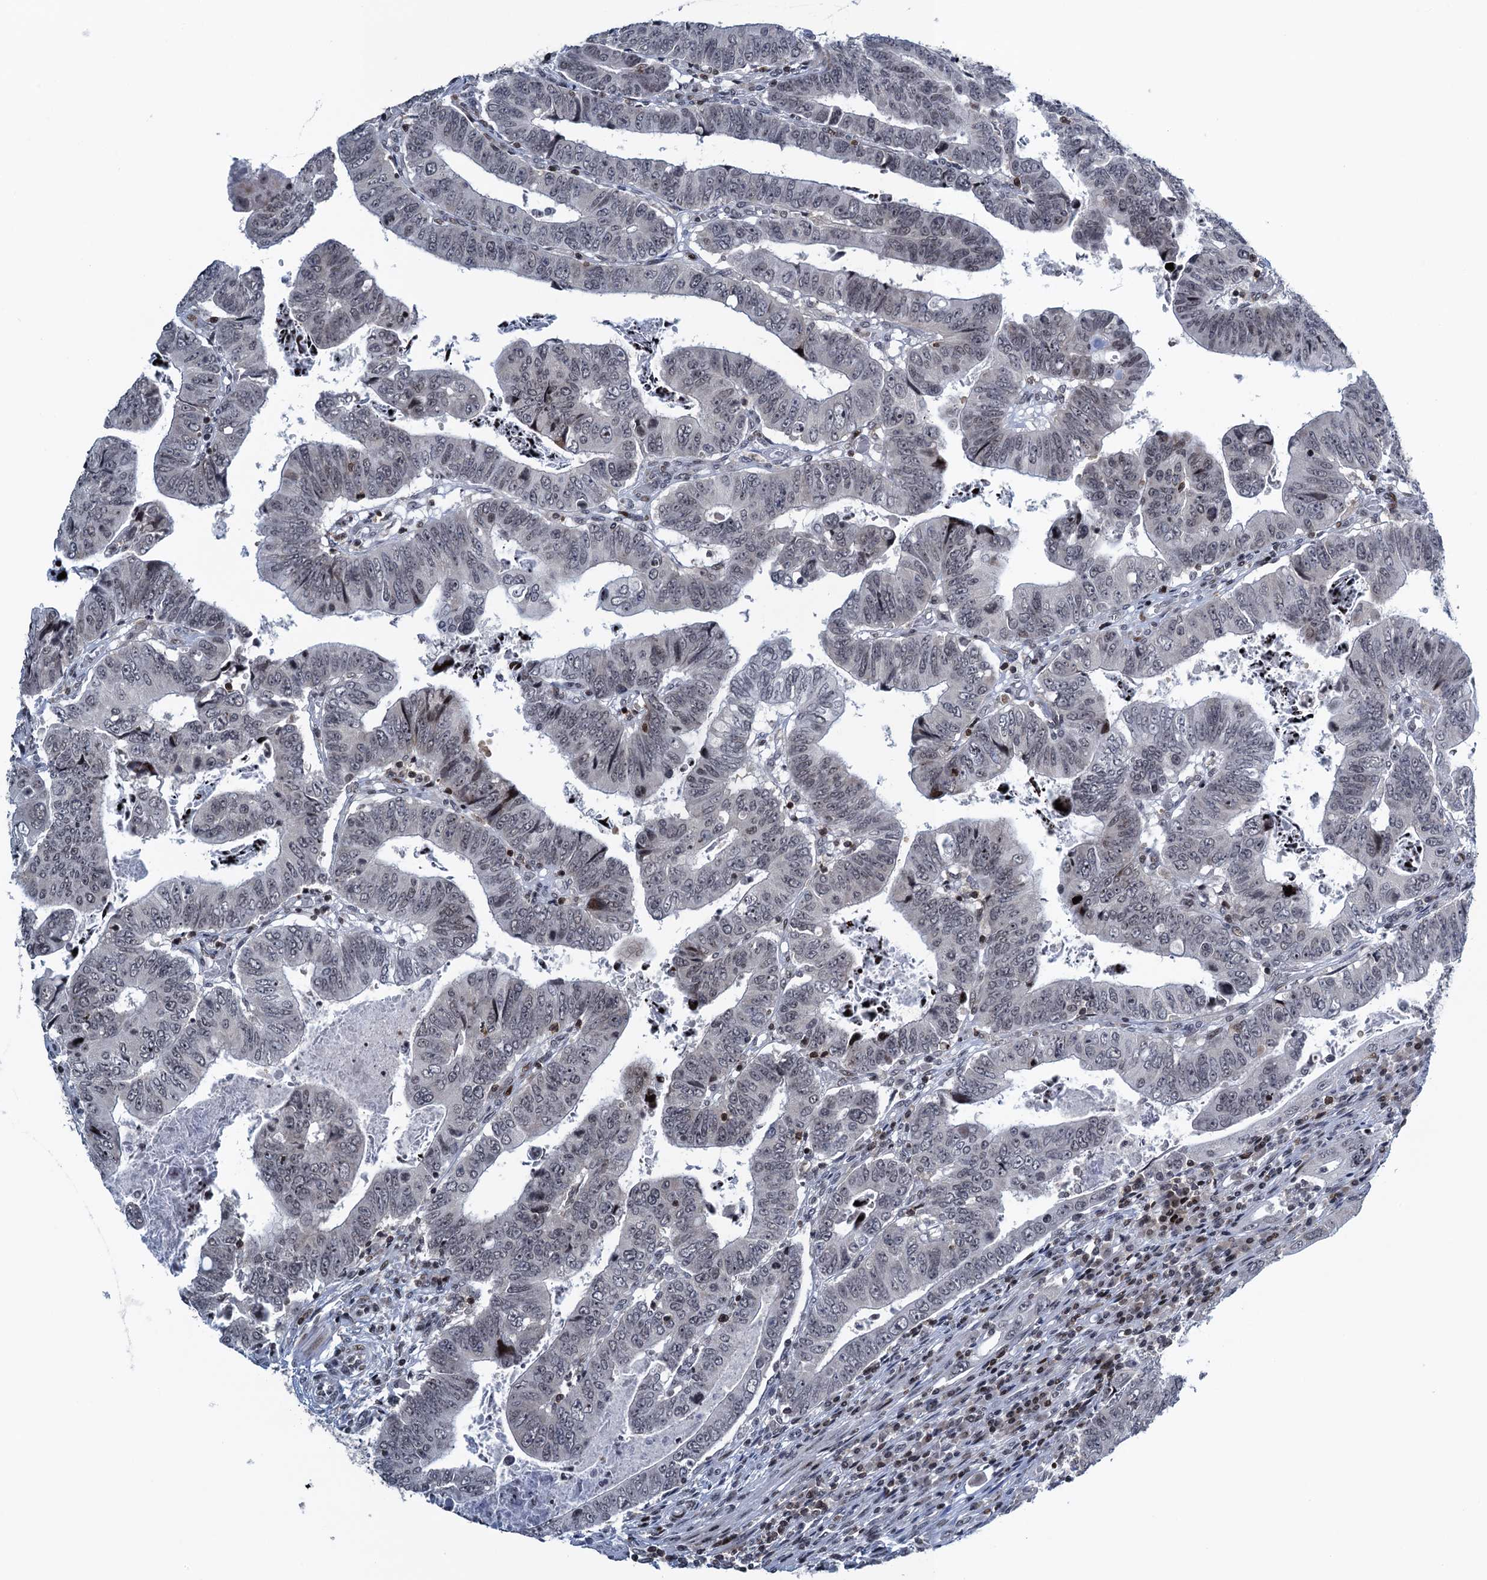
{"staining": {"intensity": "weak", "quantity": "<25%", "location": "nuclear"}, "tissue": "colorectal cancer", "cell_type": "Tumor cells", "image_type": "cancer", "snomed": [{"axis": "morphology", "description": "Normal tissue, NOS"}, {"axis": "morphology", "description": "Adenocarcinoma, NOS"}, {"axis": "topography", "description": "Rectum"}], "caption": "A photomicrograph of human colorectal adenocarcinoma is negative for staining in tumor cells.", "gene": "FYB1", "patient": {"sex": "female", "age": 65}}